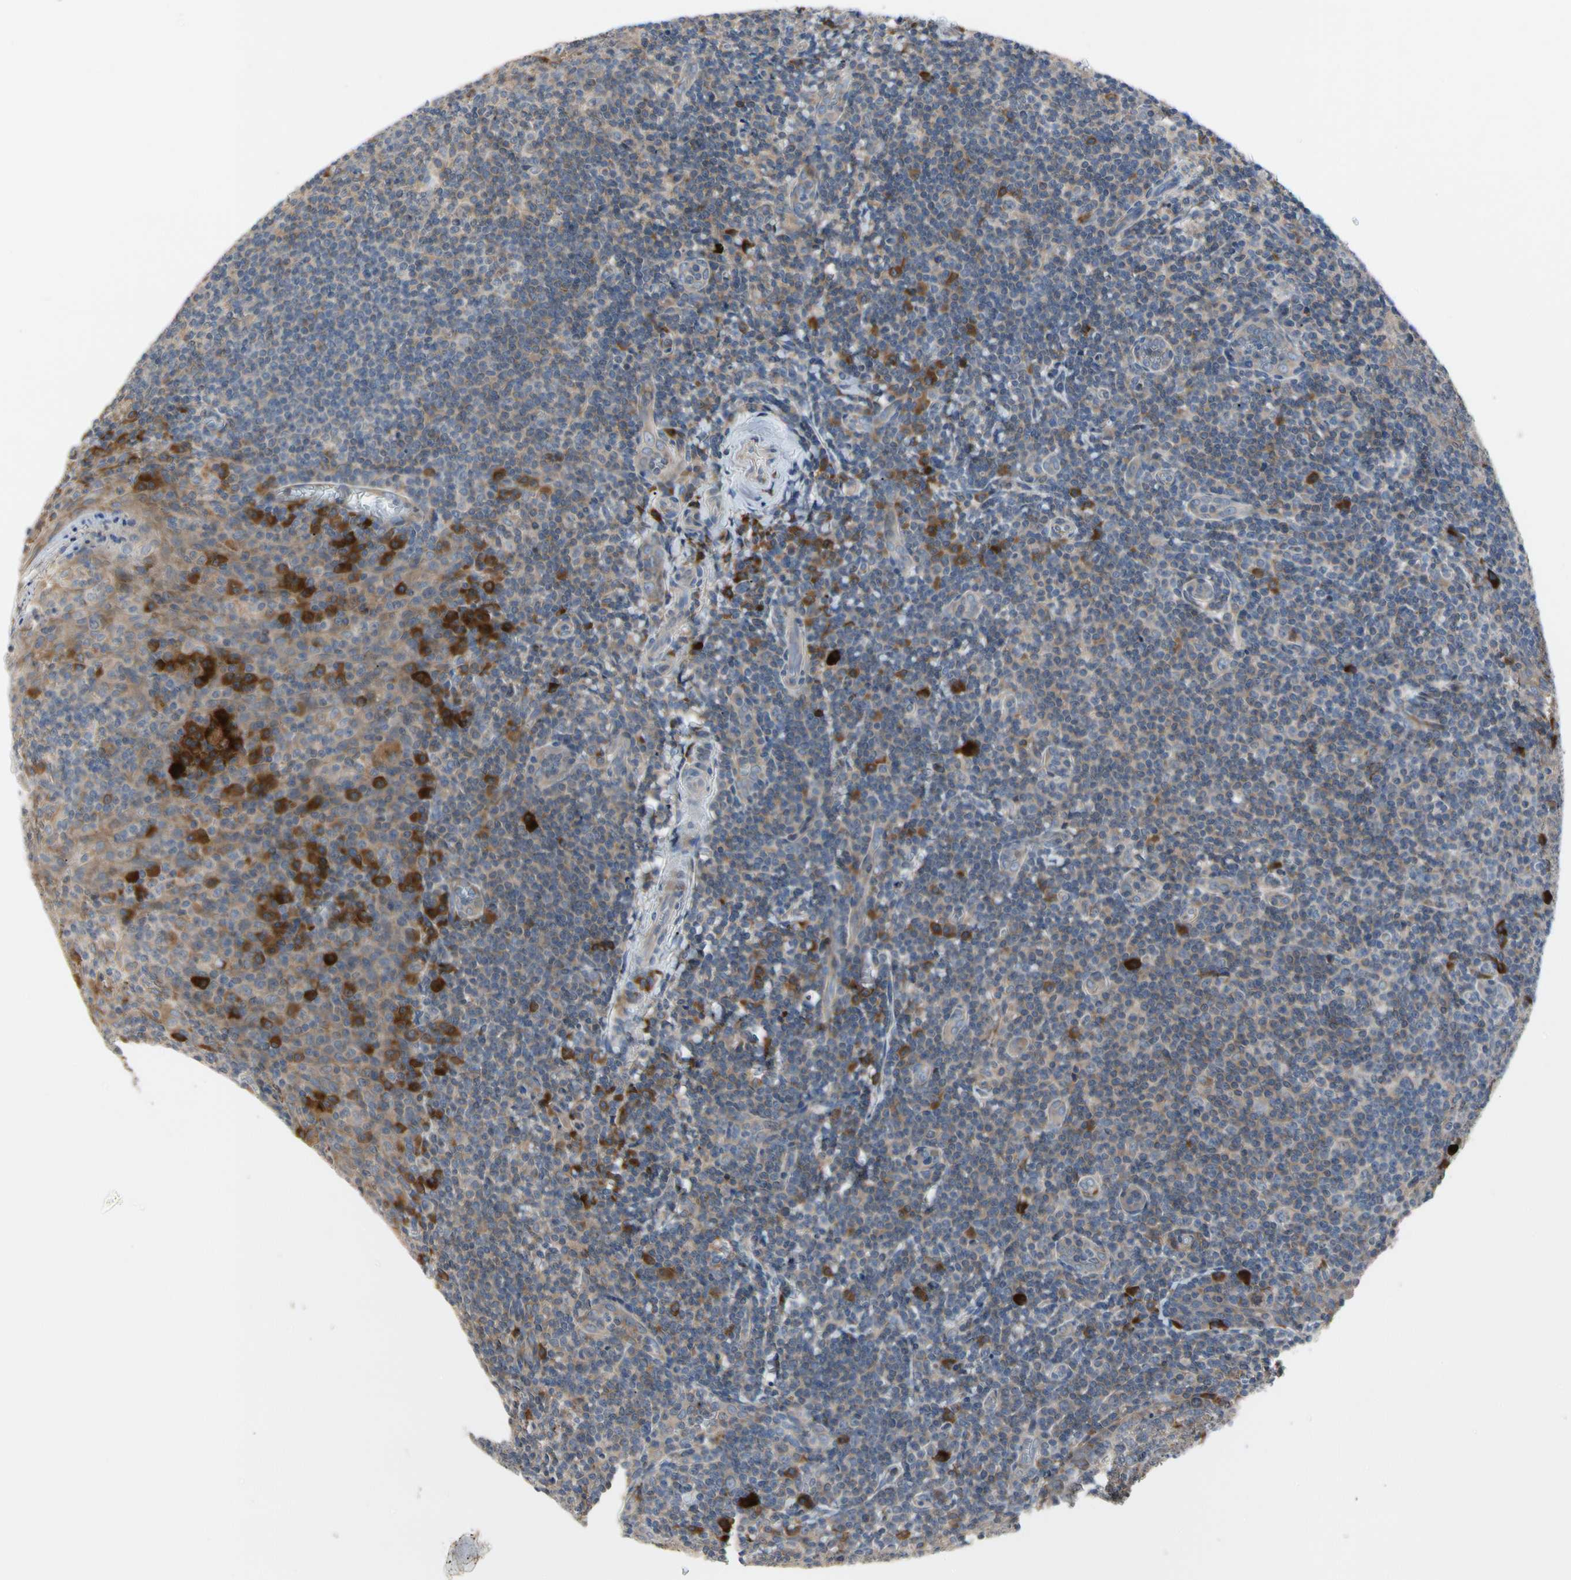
{"staining": {"intensity": "weak", "quantity": ">75%", "location": "cytoplasmic/membranous"}, "tissue": "tonsil", "cell_type": "Germinal center cells", "image_type": "normal", "snomed": [{"axis": "morphology", "description": "Normal tissue, NOS"}, {"axis": "topography", "description": "Tonsil"}], "caption": "Protein analysis of unremarkable tonsil exhibits weak cytoplasmic/membranous staining in approximately >75% of germinal center cells.", "gene": "MMEL1", "patient": {"sex": "male", "age": 31}}